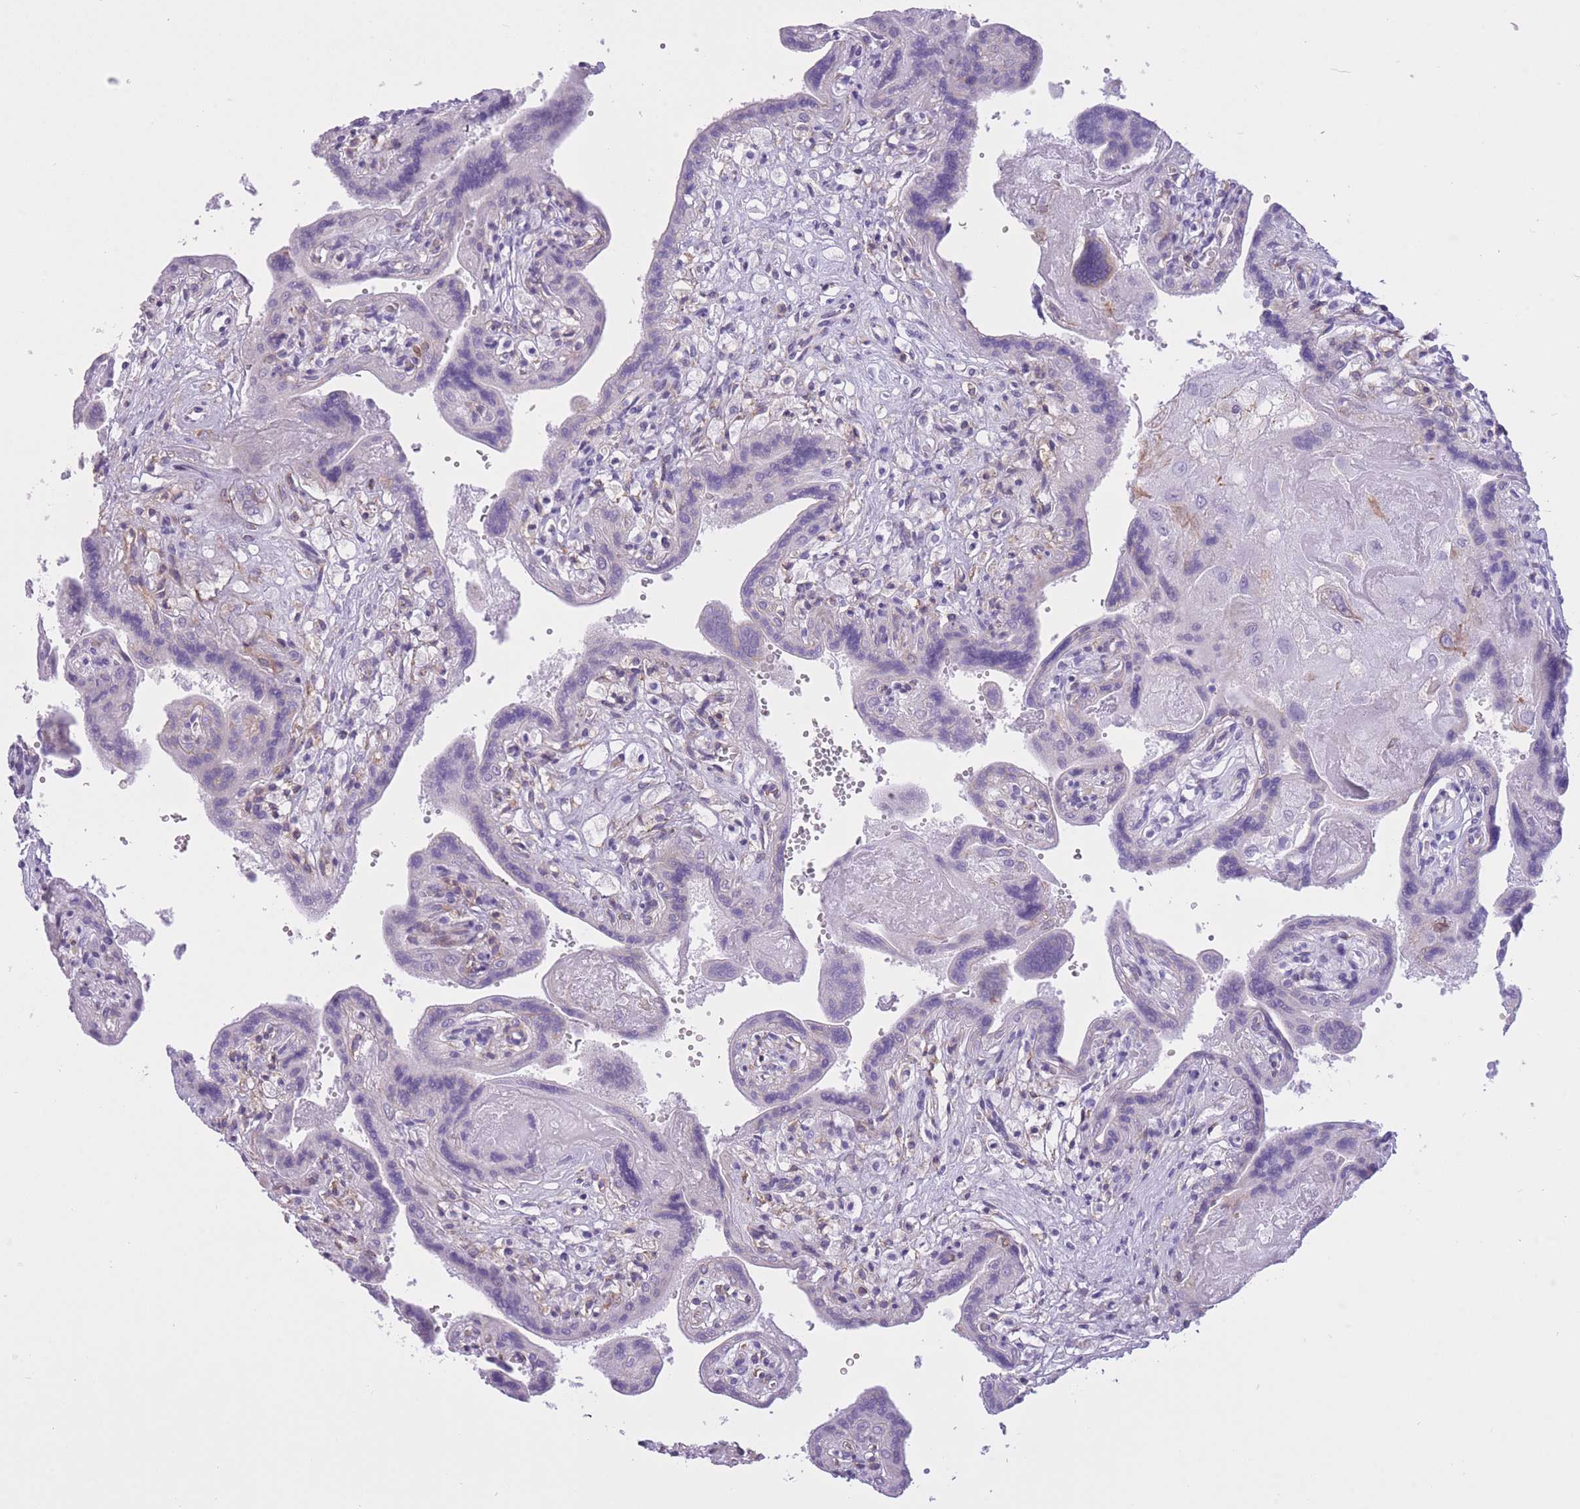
{"staining": {"intensity": "moderate", "quantity": "25%-75%", "location": "cytoplasmic/membranous"}, "tissue": "placenta", "cell_type": "Trophoblastic cells", "image_type": "normal", "snomed": [{"axis": "morphology", "description": "Normal tissue, NOS"}, {"axis": "topography", "description": "Placenta"}], "caption": "The immunohistochemical stain labels moderate cytoplasmic/membranous positivity in trophoblastic cells of benign placenta. Using DAB (brown) and hematoxylin (blue) stains, captured at high magnification using brightfield microscopy.", "gene": "ZNF501", "patient": {"sex": "female", "age": 37}}